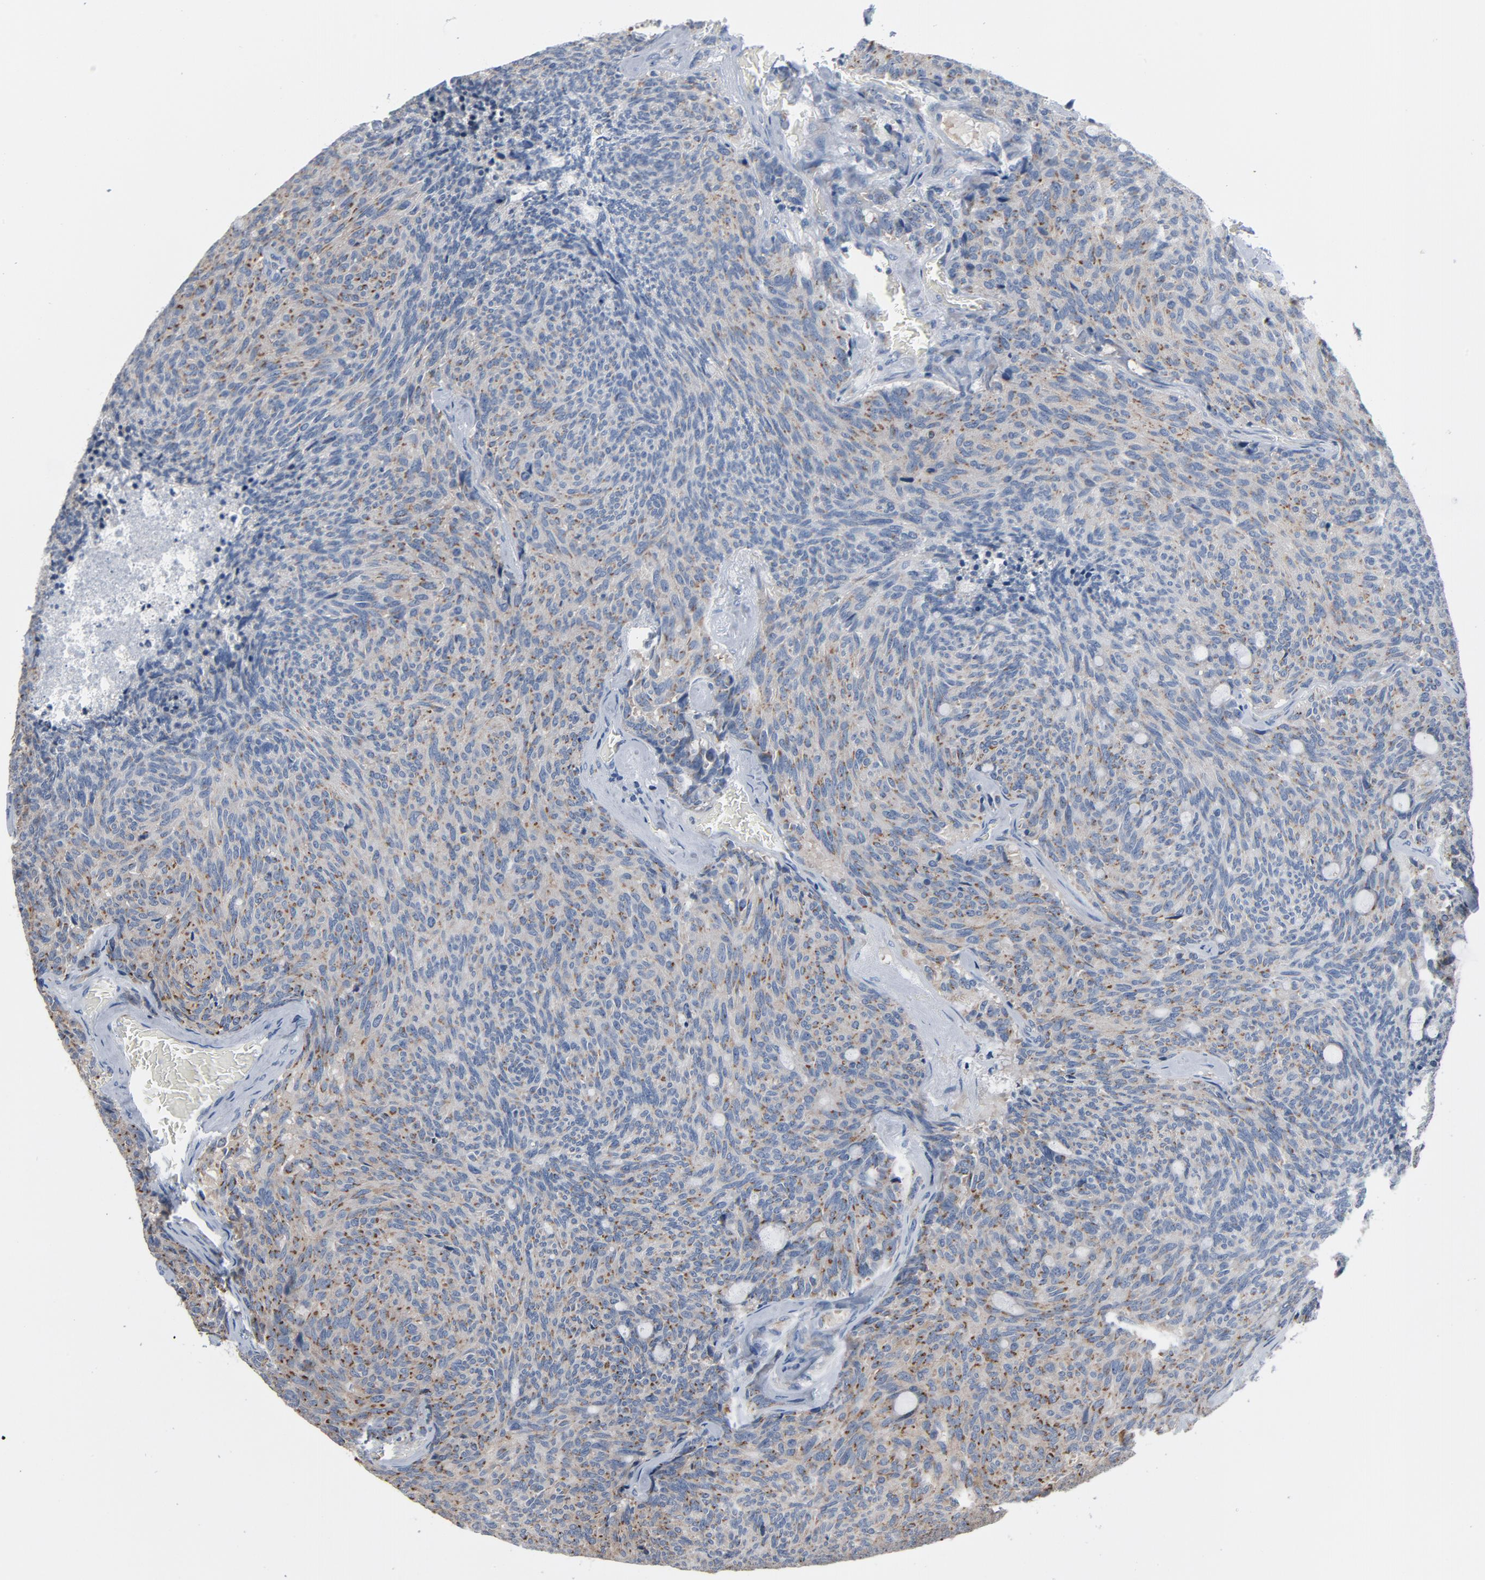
{"staining": {"intensity": "moderate", "quantity": "25%-75%", "location": "cytoplasmic/membranous"}, "tissue": "carcinoid", "cell_type": "Tumor cells", "image_type": "cancer", "snomed": [{"axis": "morphology", "description": "Carcinoid, malignant, NOS"}, {"axis": "topography", "description": "Pancreas"}], "caption": "The photomicrograph demonstrates staining of carcinoid, revealing moderate cytoplasmic/membranous protein positivity (brown color) within tumor cells. Immunohistochemistry (ihc) stains the protein in brown and the nuclei are stained blue.", "gene": "YIPF6", "patient": {"sex": "female", "age": 54}}